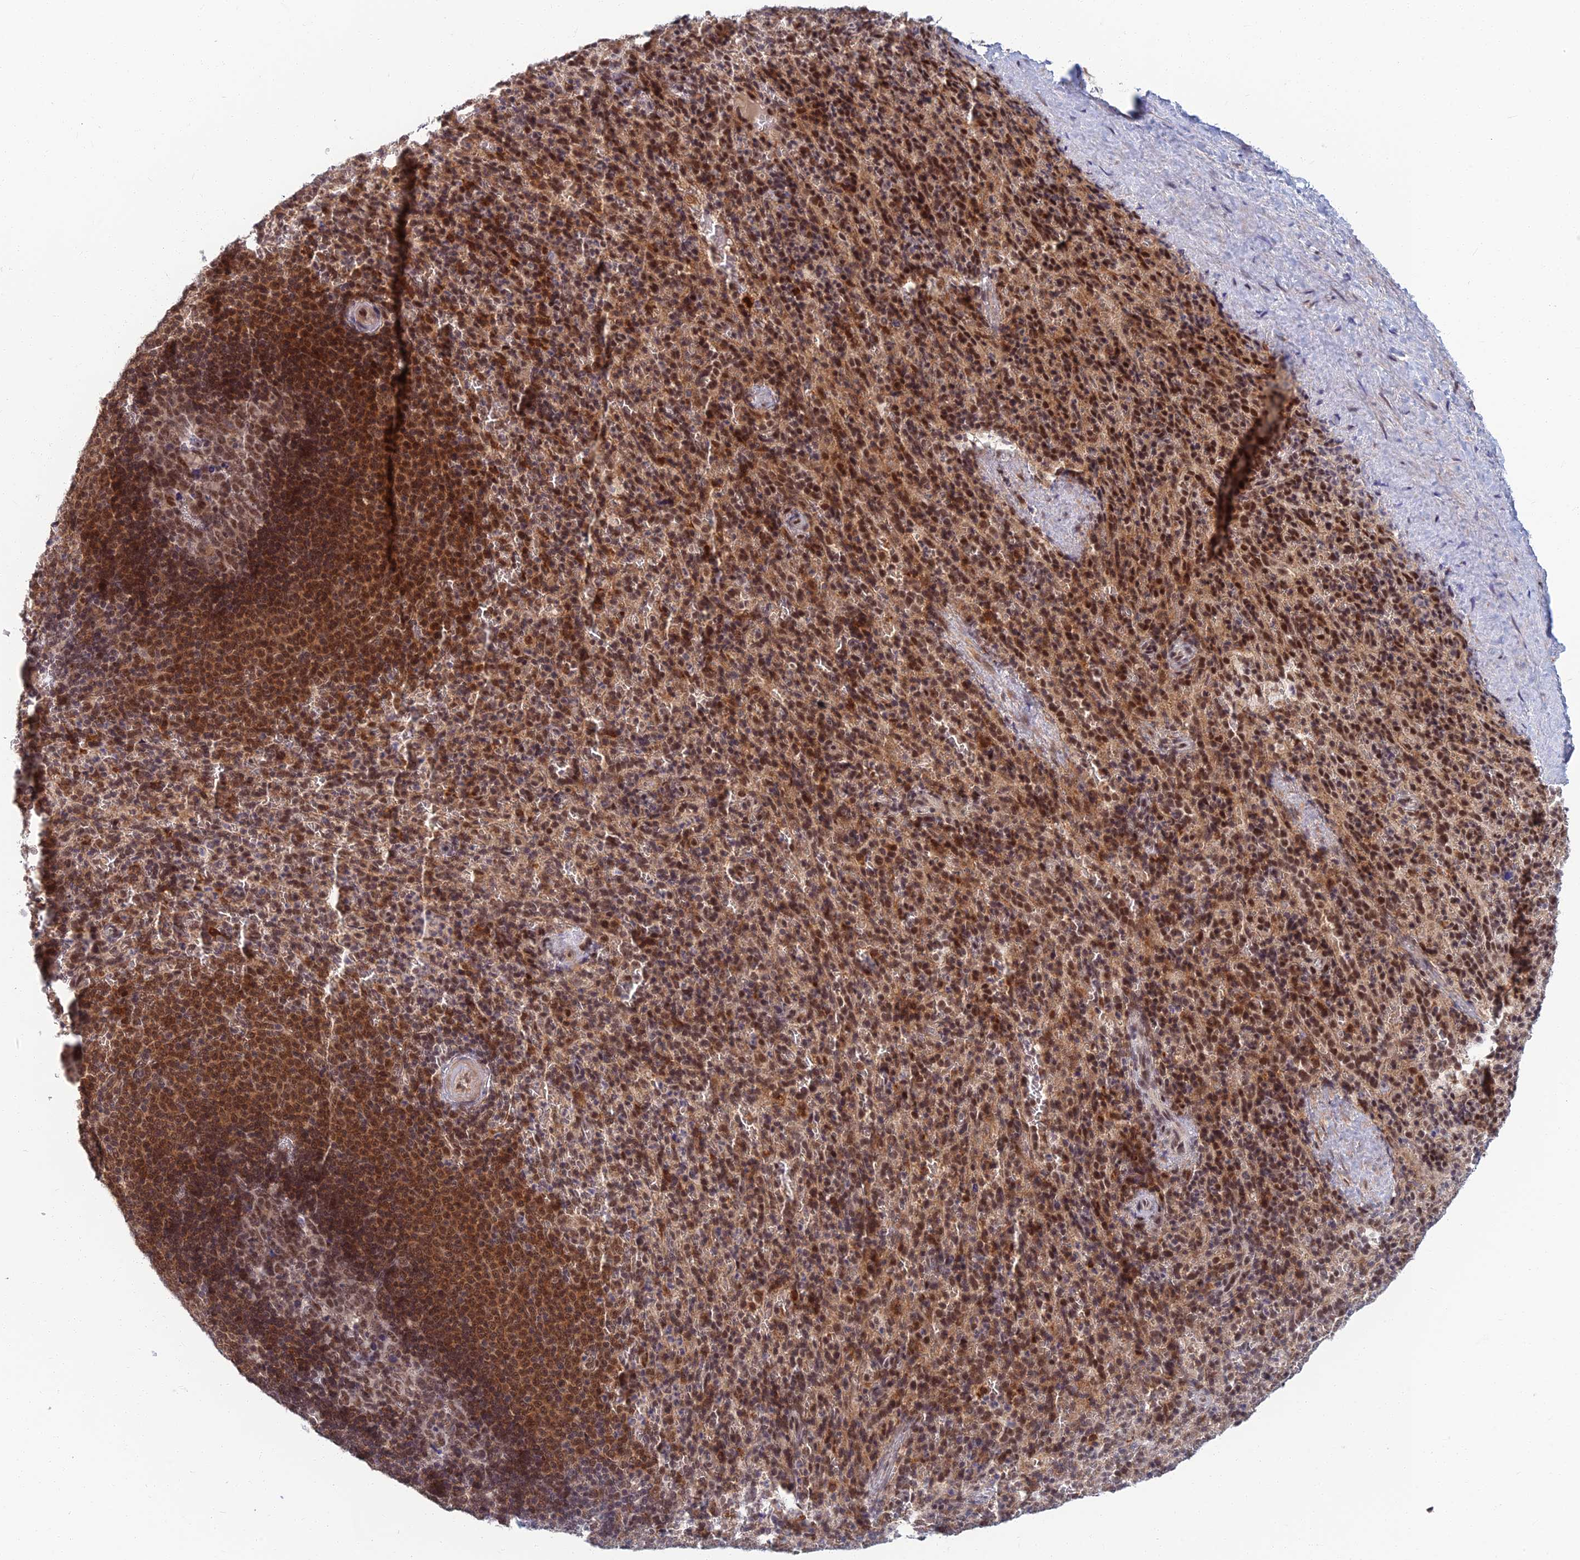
{"staining": {"intensity": "strong", "quantity": "25%-75%", "location": "cytoplasmic/membranous,nuclear"}, "tissue": "spleen", "cell_type": "Cells in red pulp", "image_type": "normal", "snomed": [{"axis": "morphology", "description": "Normal tissue, NOS"}, {"axis": "topography", "description": "Spleen"}], "caption": "Cells in red pulp display high levels of strong cytoplasmic/membranous,nuclear positivity in about 25%-75% of cells in normal human spleen. (DAB IHC with brightfield microscopy, high magnification).", "gene": "TCEA2", "patient": {"sex": "female", "age": 21}}